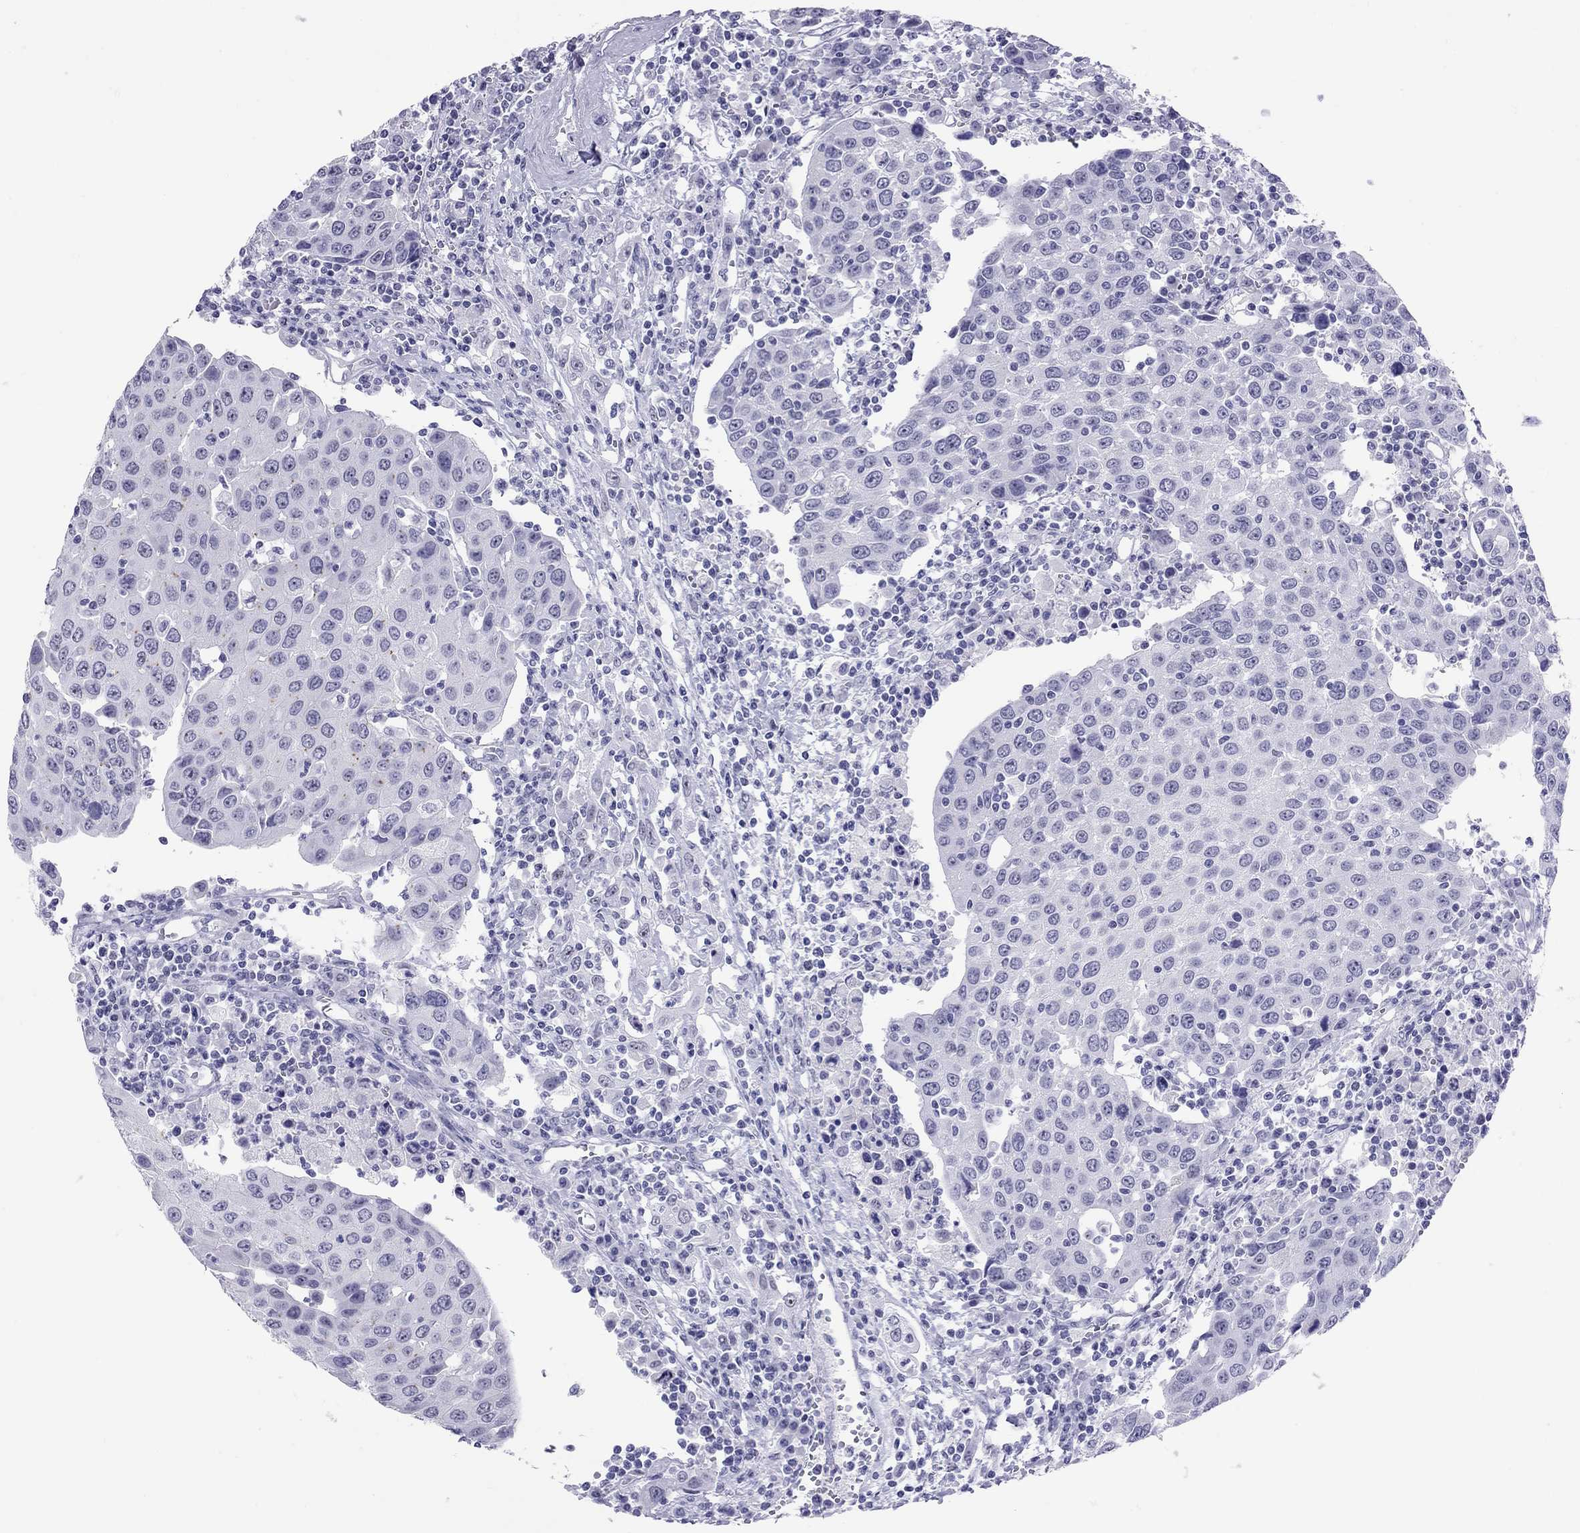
{"staining": {"intensity": "negative", "quantity": "none", "location": "none"}, "tissue": "urothelial cancer", "cell_type": "Tumor cells", "image_type": "cancer", "snomed": [{"axis": "morphology", "description": "Urothelial carcinoma, High grade"}, {"axis": "topography", "description": "Urinary bladder"}], "caption": "Image shows no protein expression in tumor cells of urothelial cancer tissue.", "gene": "LYAR", "patient": {"sex": "female", "age": 85}}